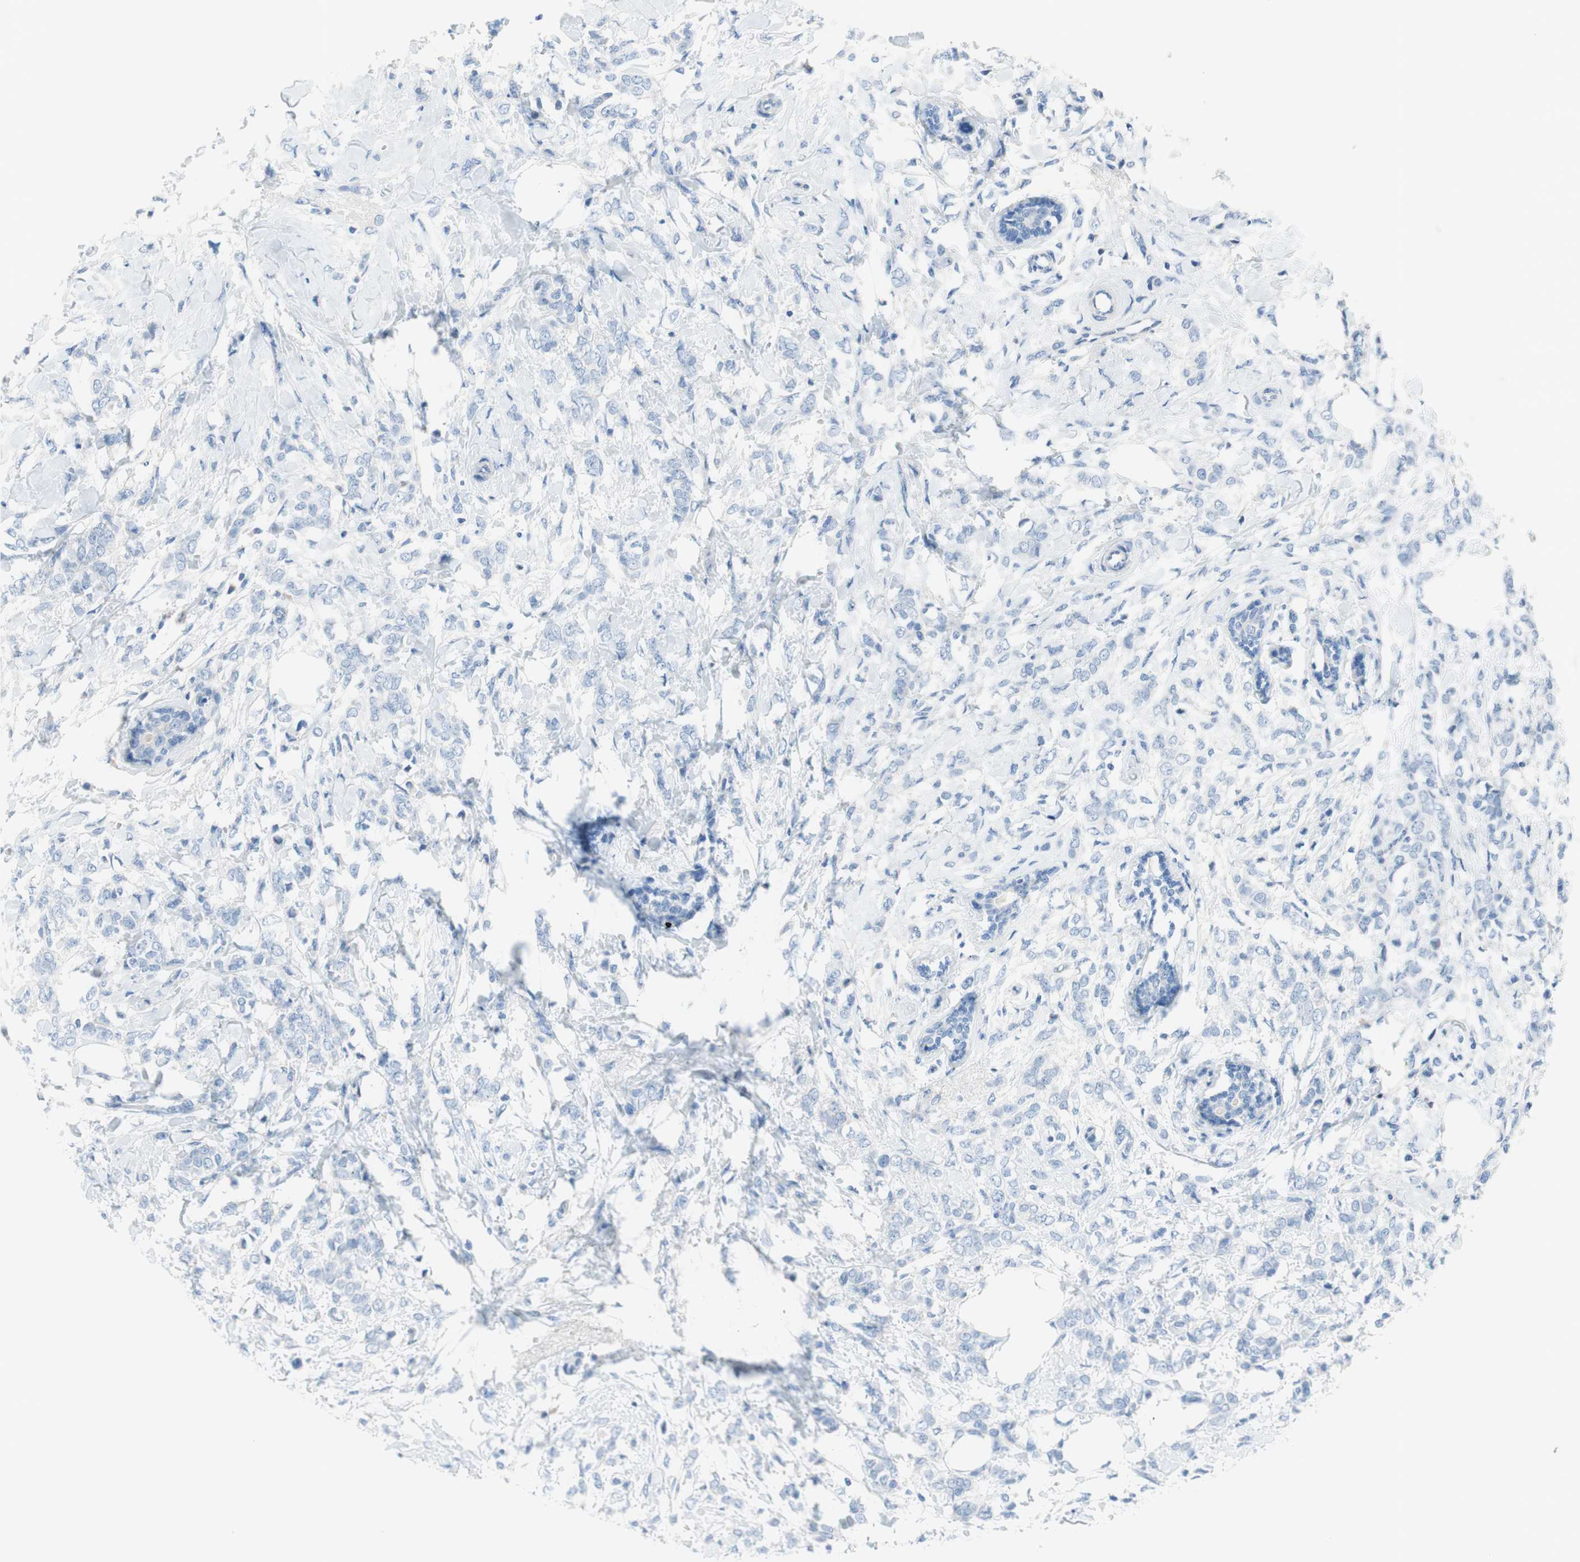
{"staining": {"intensity": "negative", "quantity": "none", "location": "none"}, "tissue": "breast cancer", "cell_type": "Tumor cells", "image_type": "cancer", "snomed": [{"axis": "morphology", "description": "Lobular carcinoma, in situ"}, {"axis": "morphology", "description": "Lobular carcinoma"}, {"axis": "topography", "description": "Breast"}], "caption": "Immunohistochemical staining of breast cancer (lobular carcinoma) displays no significant staining in tumor cells.", "gene": "EVA1A", "patient": {"sex": "female", "age": 41}}